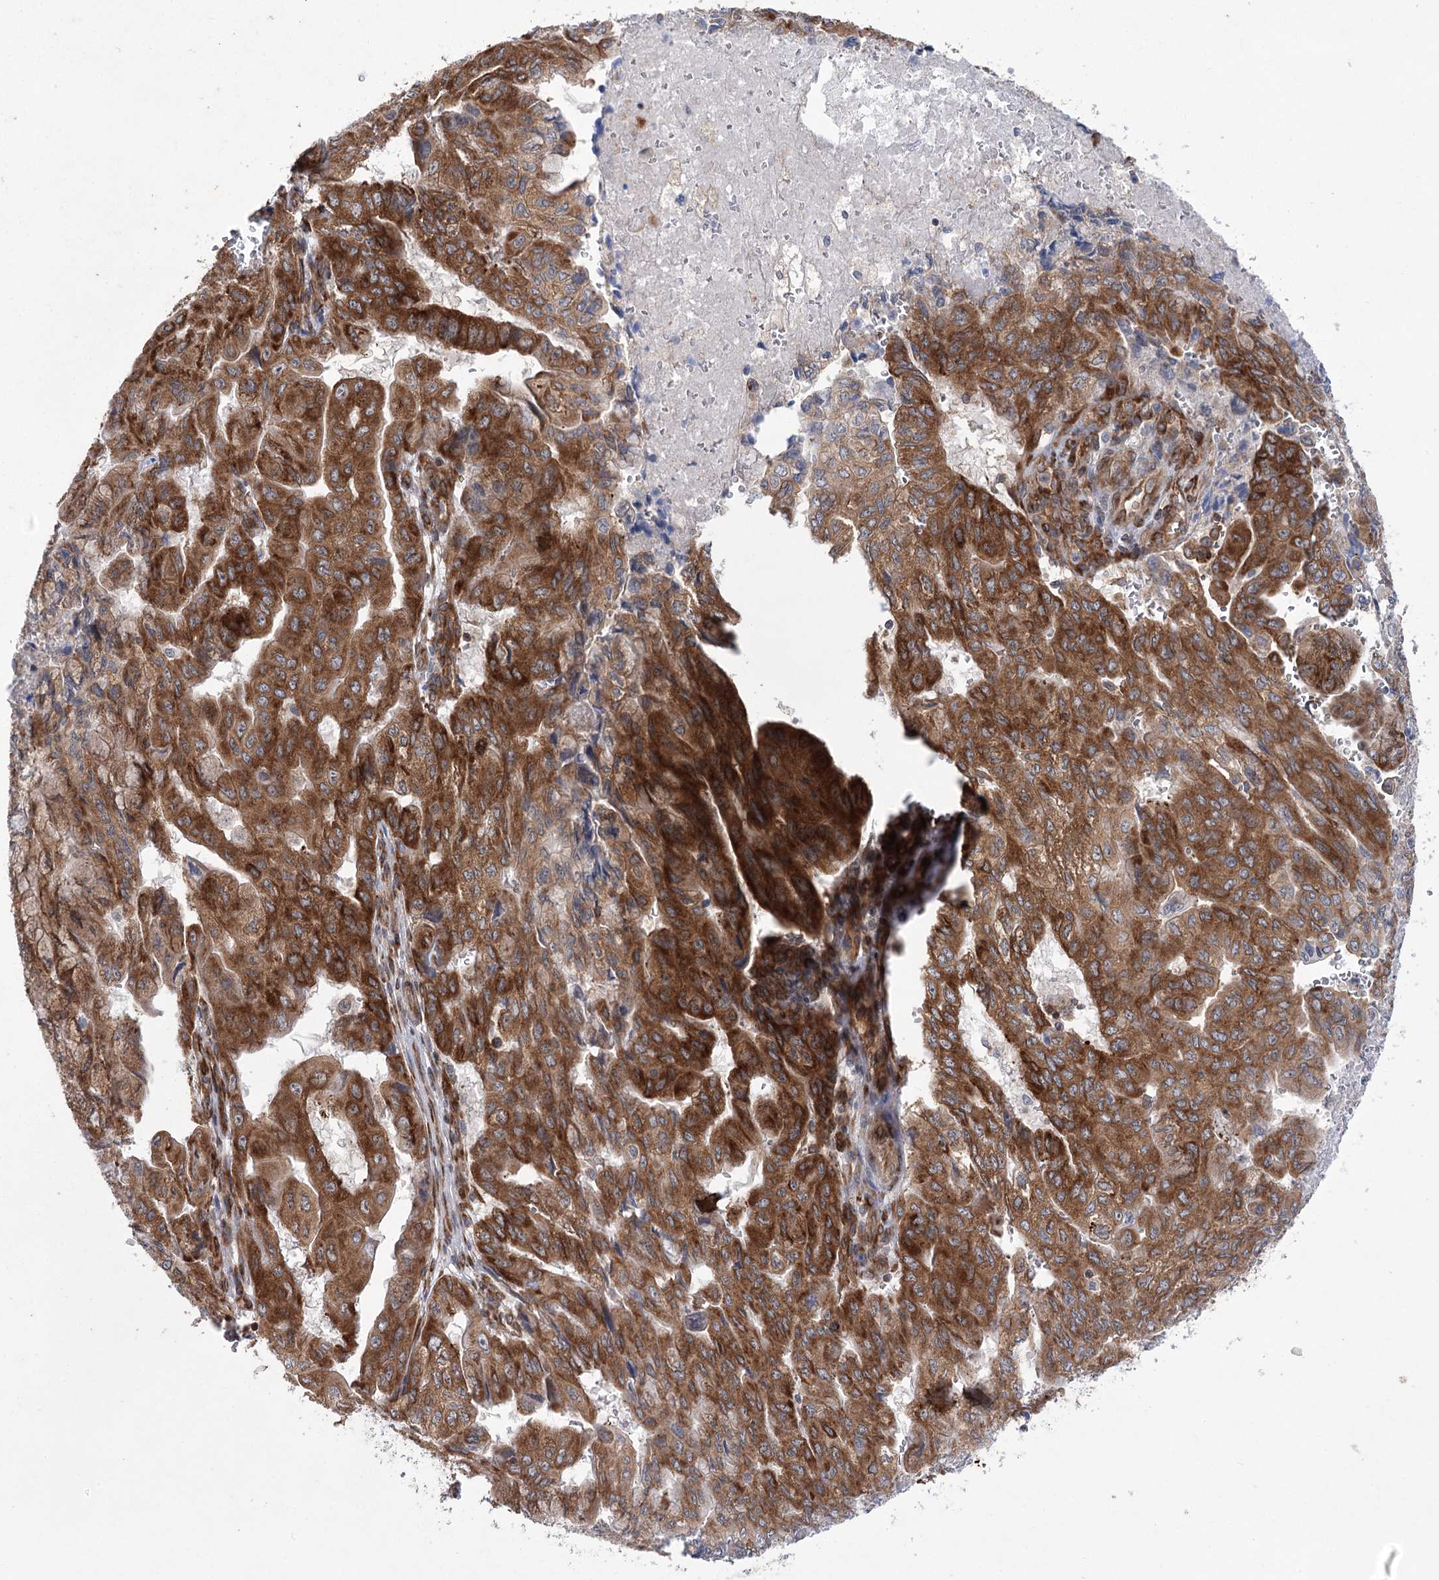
{"staining": {"intensity": "strong", "quantity": ">75%", "location": "cytoplasmic/membranous"}, "tissue": "pancreatic cancer", "cell_type": "Tumor cells", "image_type": "cancer", "snomed": [{"axis": "morphology", "description": "Adenocarcinoma, NOS"}, {"axis": "topography", "description": "Pancreas"}], "caption": "A brown stain shows strong cytoplasmic/membranous positivity of a protein in human pancreatic cancer tumor cells. Using DAB (brown) and hematoxylin (blue) stains, captured at high magnification using brightfield microscopy.", "gene": "VWA2", "patient": {"sex": "male", "age": 51}}